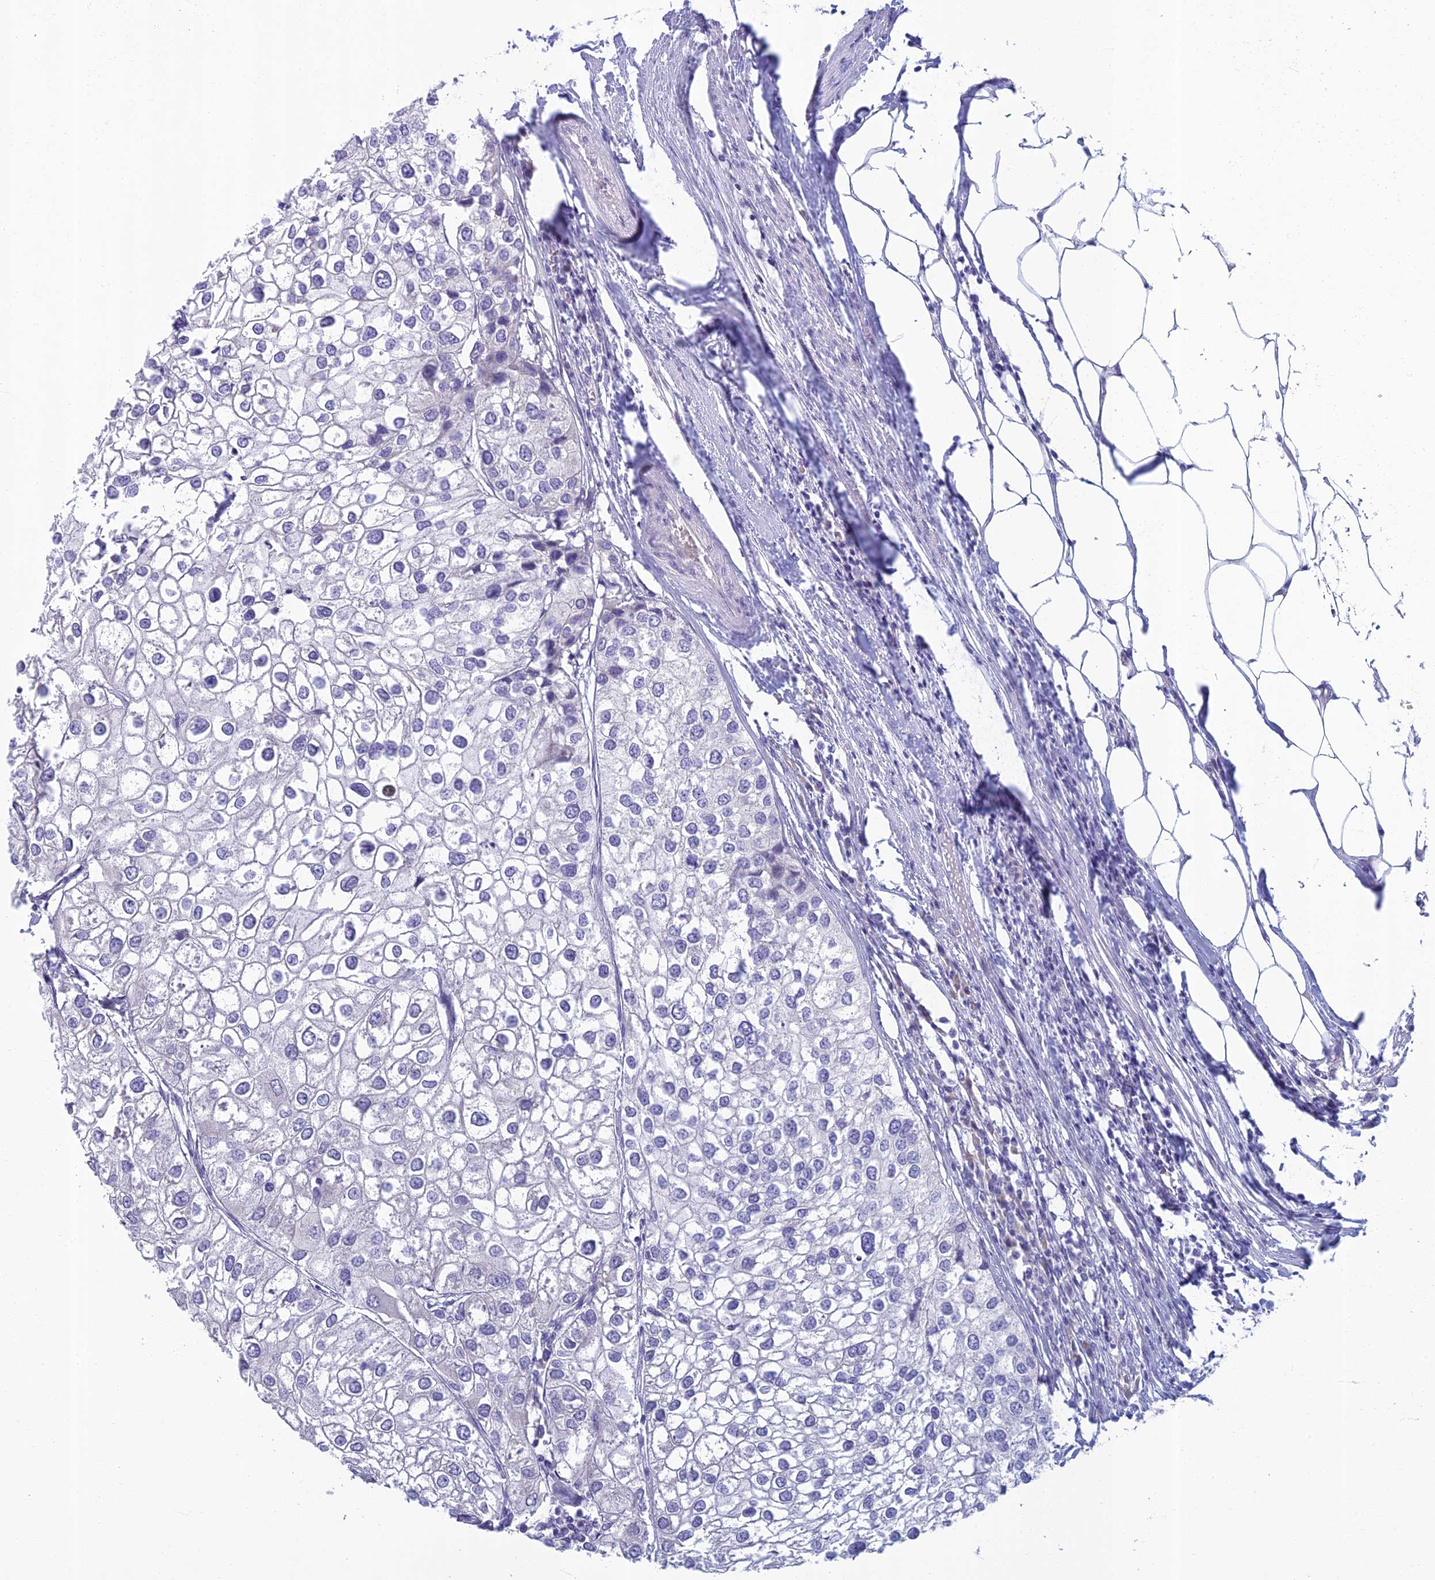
{"staining": {"intensity": "negative", "quantity": "none", "location": "none"}, "tissue": "urothelial cancer", "cell_type": "Tumor cells", "image_type": "cancer", "snomed": [{"axis": "morphology", "description": "Urothelial carcinoma, High grade"}, {"axis": "topography", "description": "Urinary bladder"}], "caption": "Image shows no significant protein positivity in tumor cells of high-grade urothelial carcinoma. (Immunohistochemistry, brightfield microscopy, high magnification).", "gene": "SLC25A41", "patient": {"sex": "male", "age": 64}}